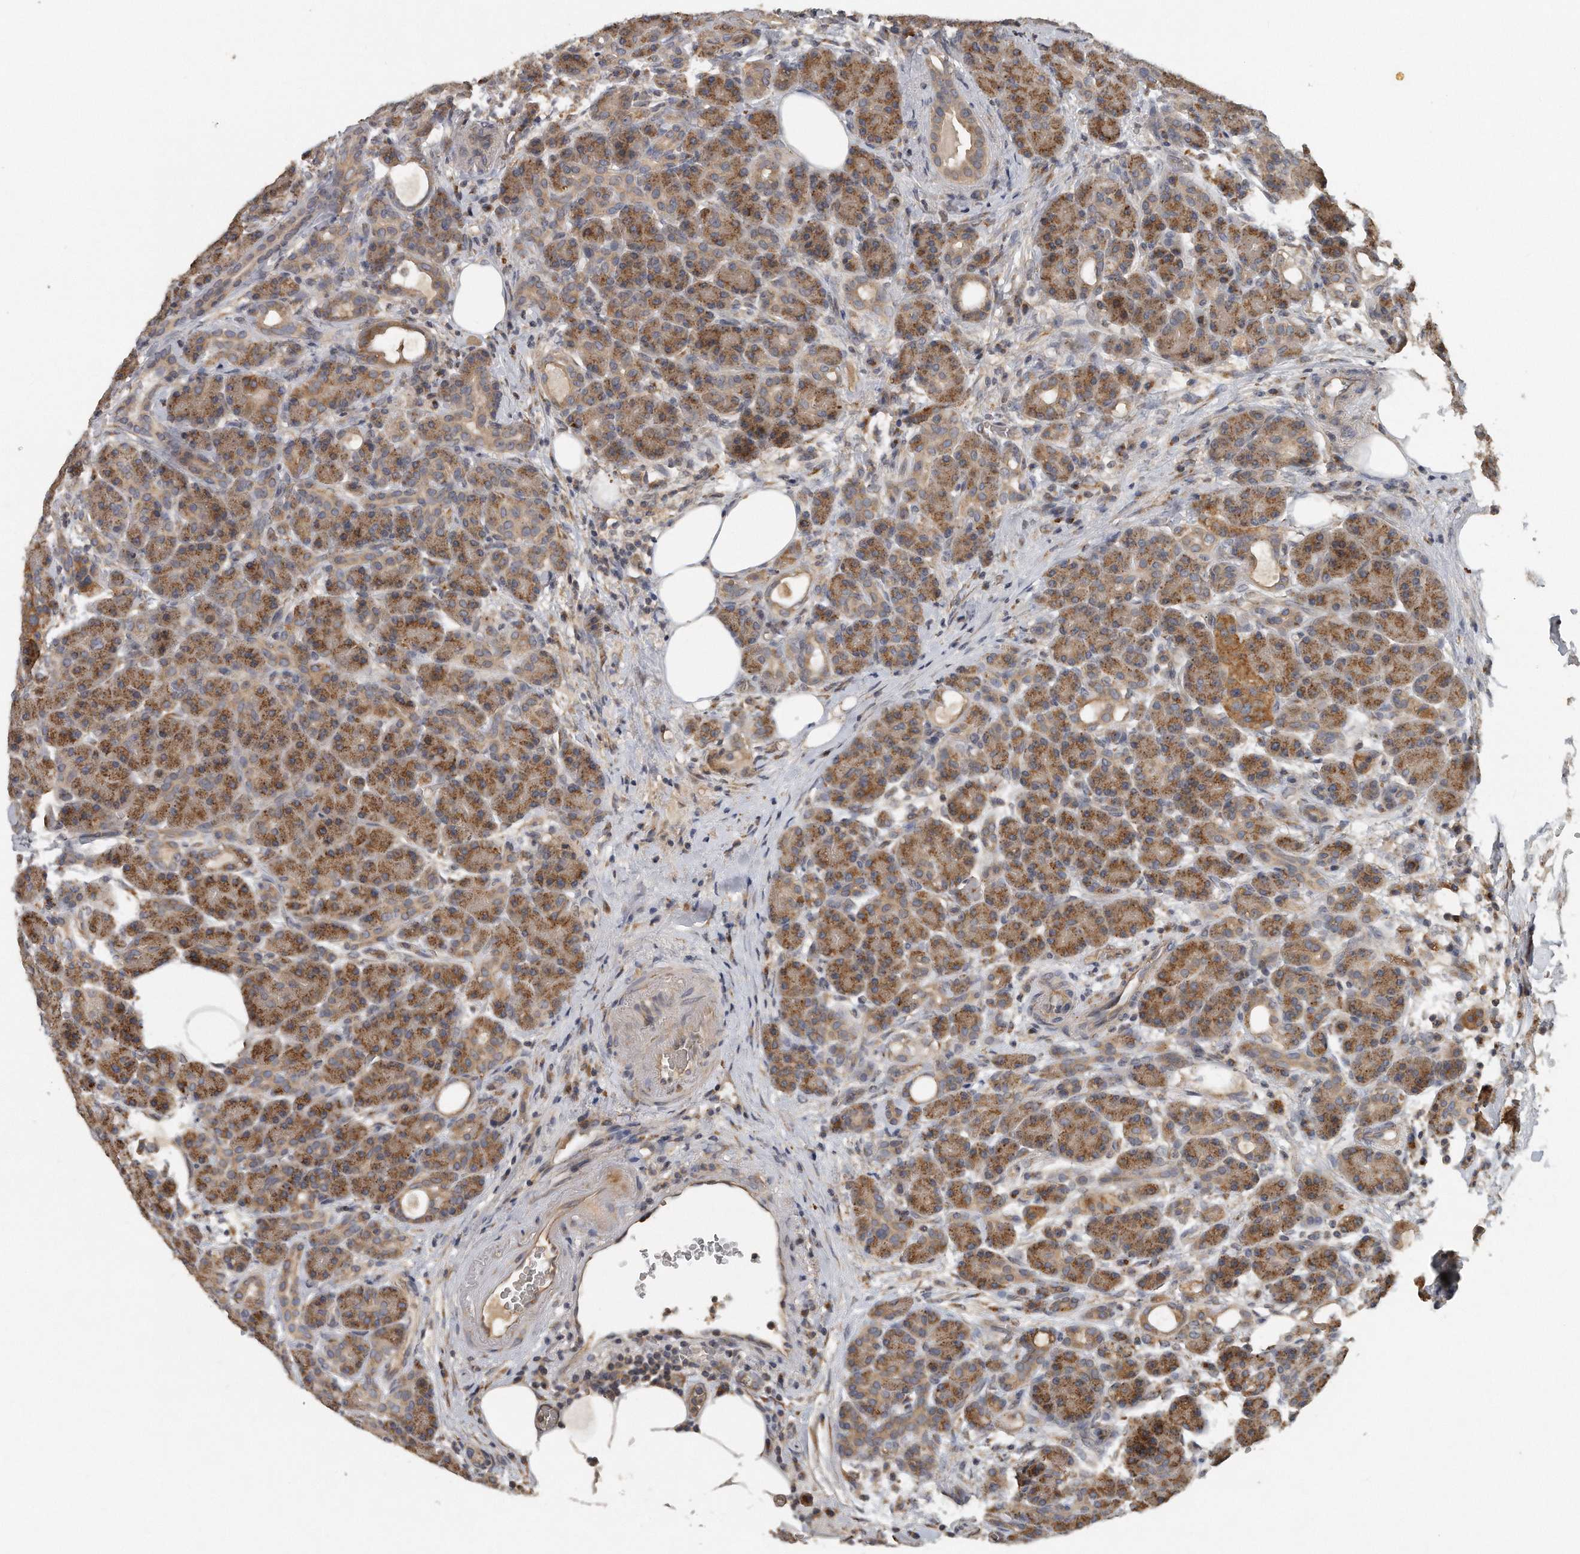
{"staining": {"intensity": "strong", "quantity": ">75%", "location": "cytoplasmic/membranous"}, "tissue": "pancreas", "cell_type": "Exocrine glandular cells", "image_type": "normal", "snomed": [{"axis": "morphology", "description": "Normal tissue, NOS"}, {"axis": "topography", "description": "Pancreas"}], "caption": "Exocrine glandular cells exhibit strong cytoplasmic/membranous expression in approximately >75% of cells in normal pancreas.", "gene": "TRAPPC14", "patient": {"sex": "male", "age": 63}}